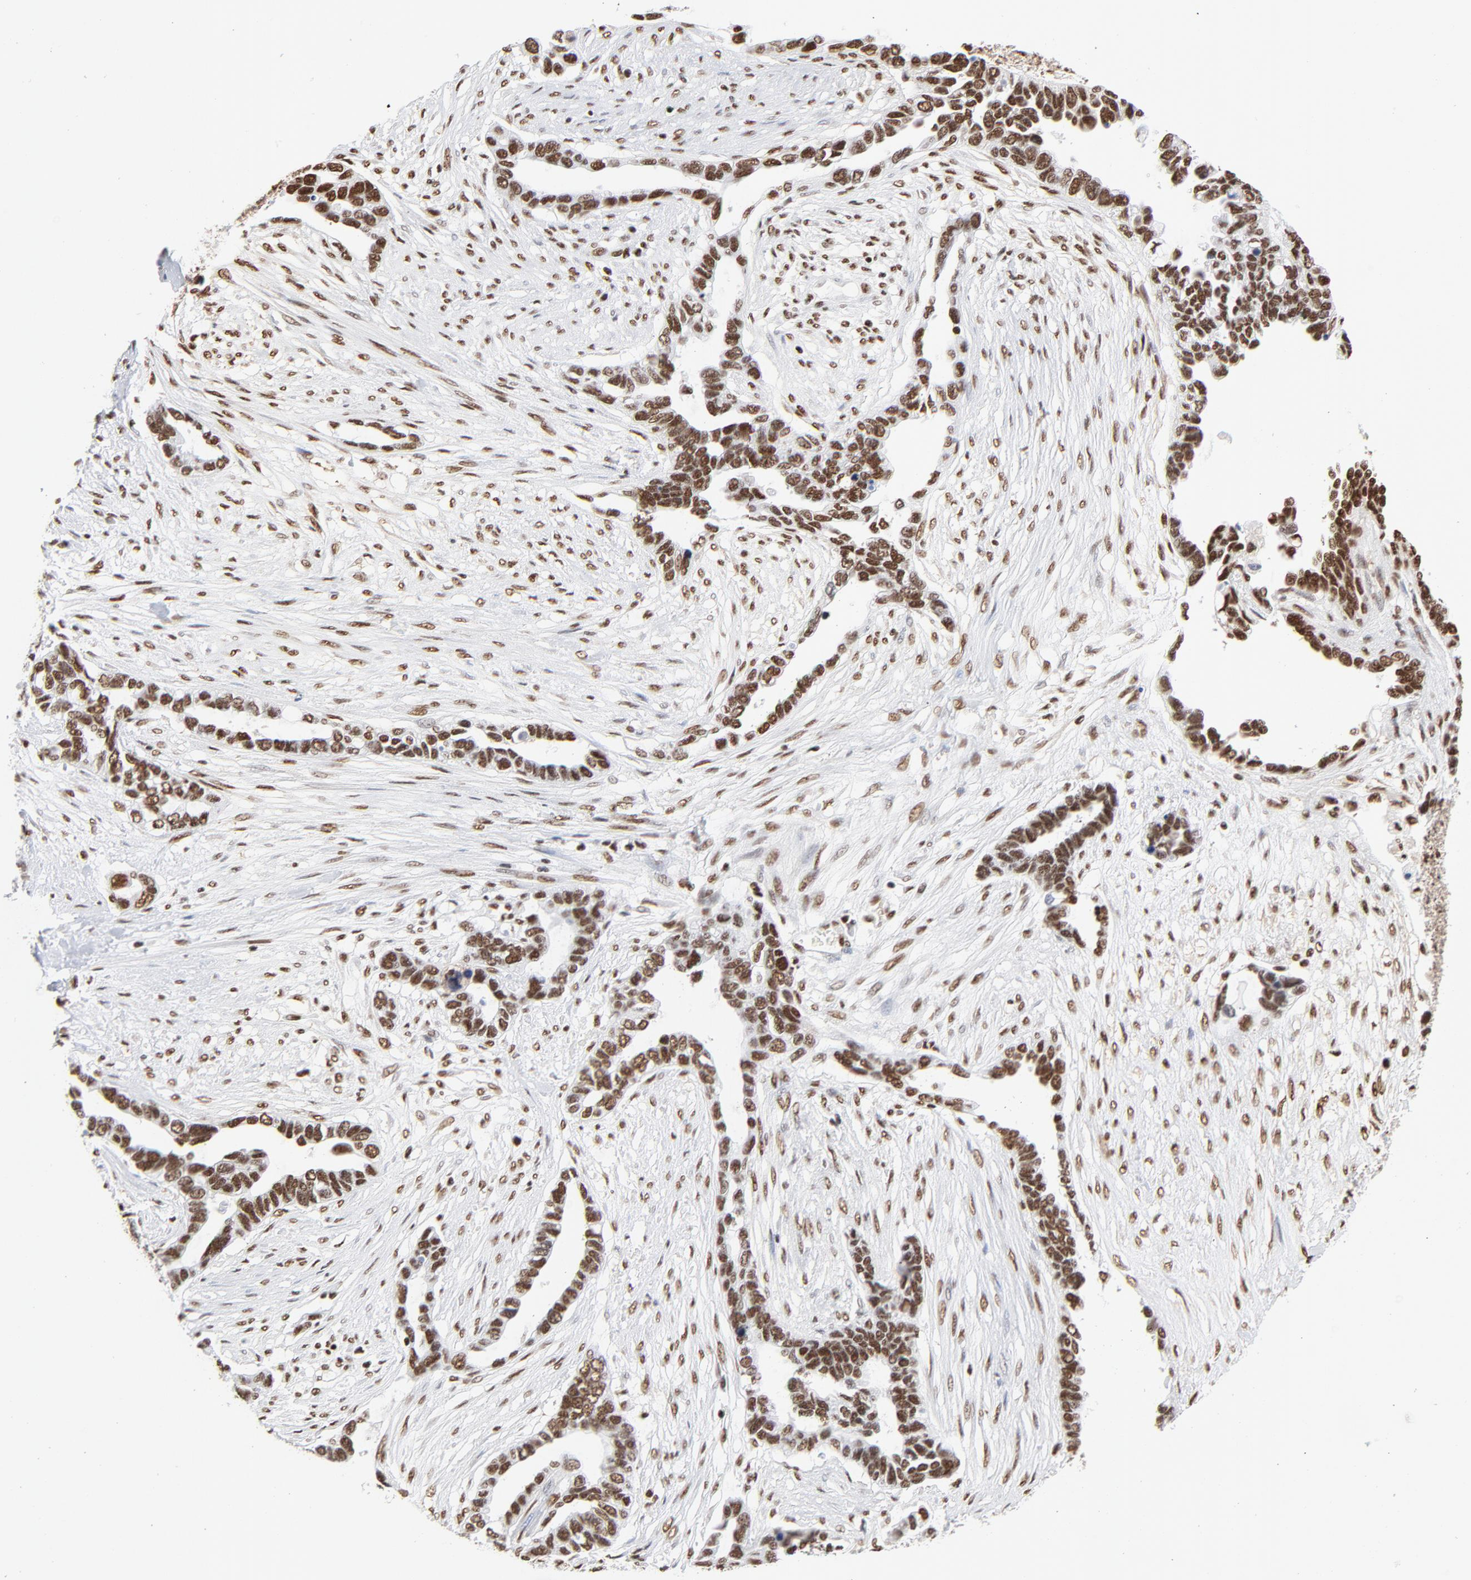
{"staining": {"intensity": "strong", "quantity": ">75%", "location": "nuclear"}, "tissue": "ovarian cancer", "cell_type": "Tumor cells", "image_type": "cancer", "snomed": [{"axis": "morphology", "description": "Cystadenocarcinoma, serous, NOS"}, {"axis": "topography", "description": "Ovary"}], "caption": "Immunohistochemical staining of serous cystadenocarcinoma (ovarian) demonstrates high levels of strong nuclear expression in approximately >75% of tumor cells.", "gene": "CREB1", "patient": {"sex": "female", "age": 54}}